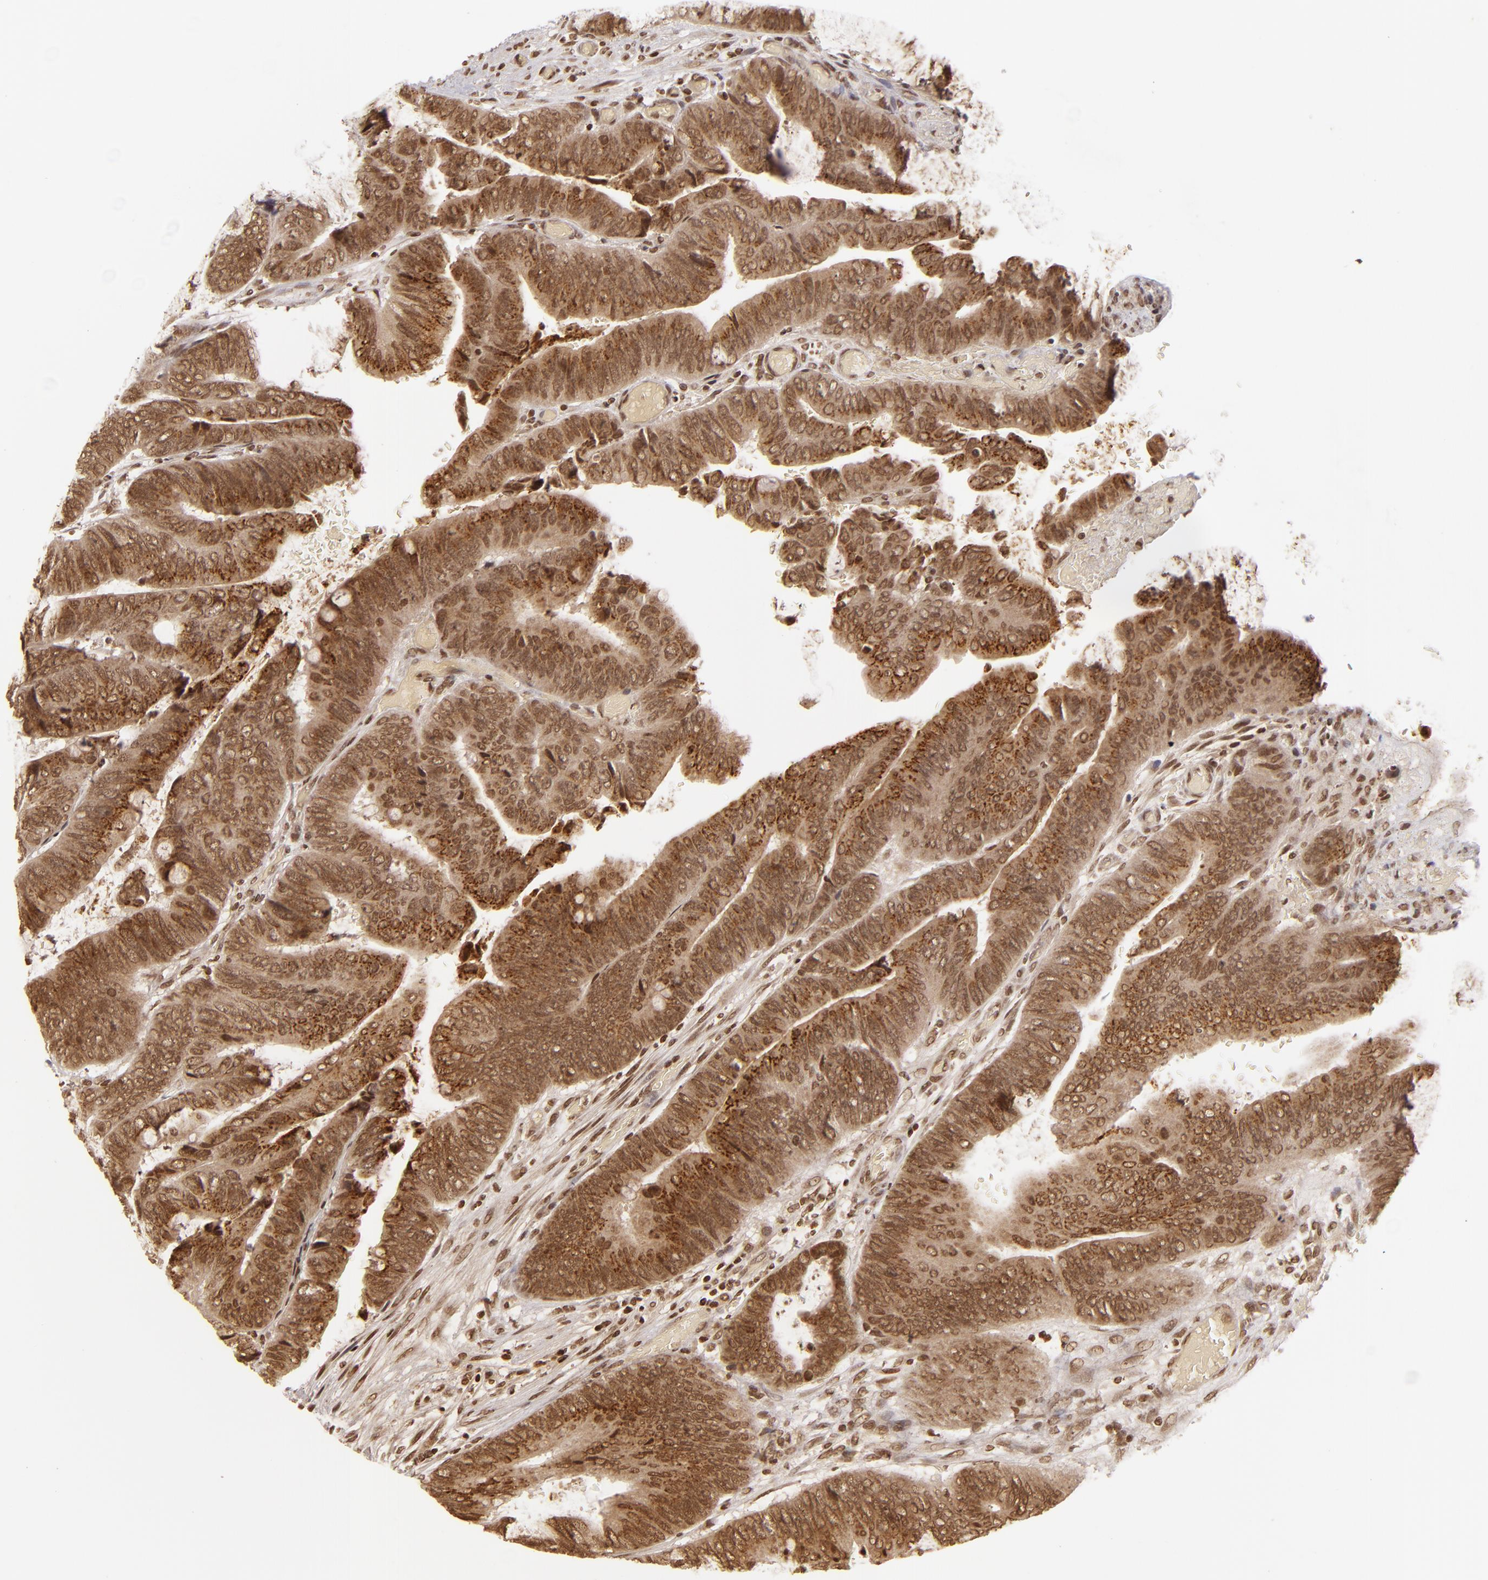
{"staining": {"intensity": "strong", "quantity": ">75%", "location": "cytoplasmic/membranous,nuclear"}, "tissue": "colorectal cancer", "cell_type": "Tumor cells", "image_type": "cancer", "snomed": [{"axis": "morphology", "description": "Normal tissue, NOS"}, {"axis": "morphology", "description": "Adenocarcinoma, NOS"}, {"axis": "topography", "description": "Rectum"}], "caption": "IHC image of neoplastic tissue: human colorectal cancer stained using immunohistochemistry (IHC) reveals high levels of strong protein expression localized specifically in the cytoplasmic/membranous and nuclear of tumor cells, appearing as a cytoplasmic/membranous and nuclear brown color.", "gene": "CUL3", "patient": {"sex": "male", "age": 92}}